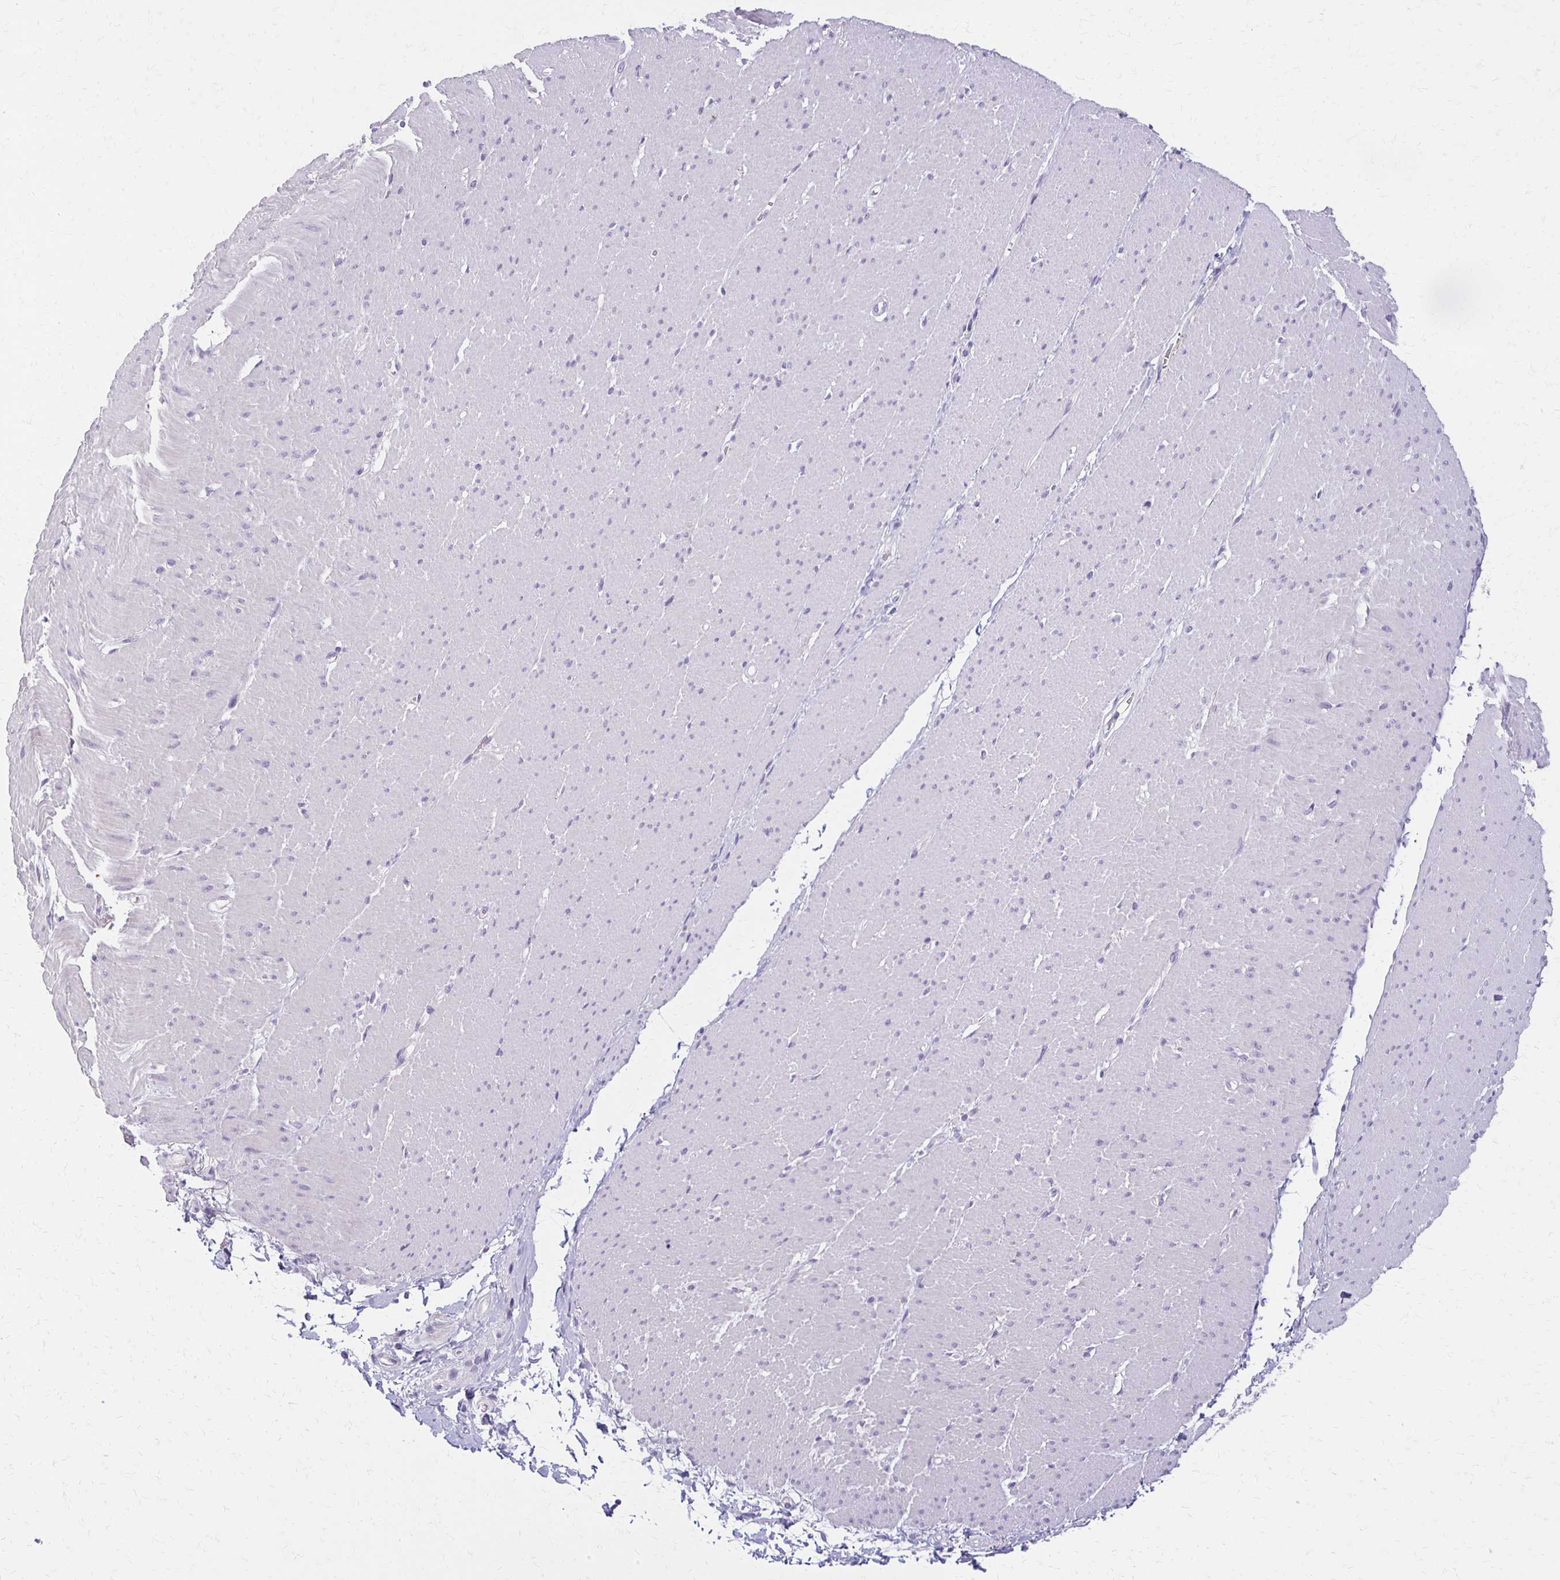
{"staining": {"intensity": "negative", "quantity": "none", "location": "none"}, "tissue": "smooth muscle", "cell_type": "Smooth muscle cells", "image_type": "normal", "snomed": [{"axis": "morphology", "description": "Normal tissue, NOS"}, {"axis": "topography", "description": "Smooth muscle"}, {"axis": "topography", "description": "Rectum"}], "caption": "A high-resolution micrograph shows IHC staining of normal smooth muscle, which reveals no significant positivity in smooth muscle cells. Brightfield microscopy of immunohistochemistry stained with DAB (3,3'-diaminobenzidine) (brown) and hematoxylin (blue), captured at high magnification.", "gene": "BBS12", "patient": {"sex": "male", "age": 53}}